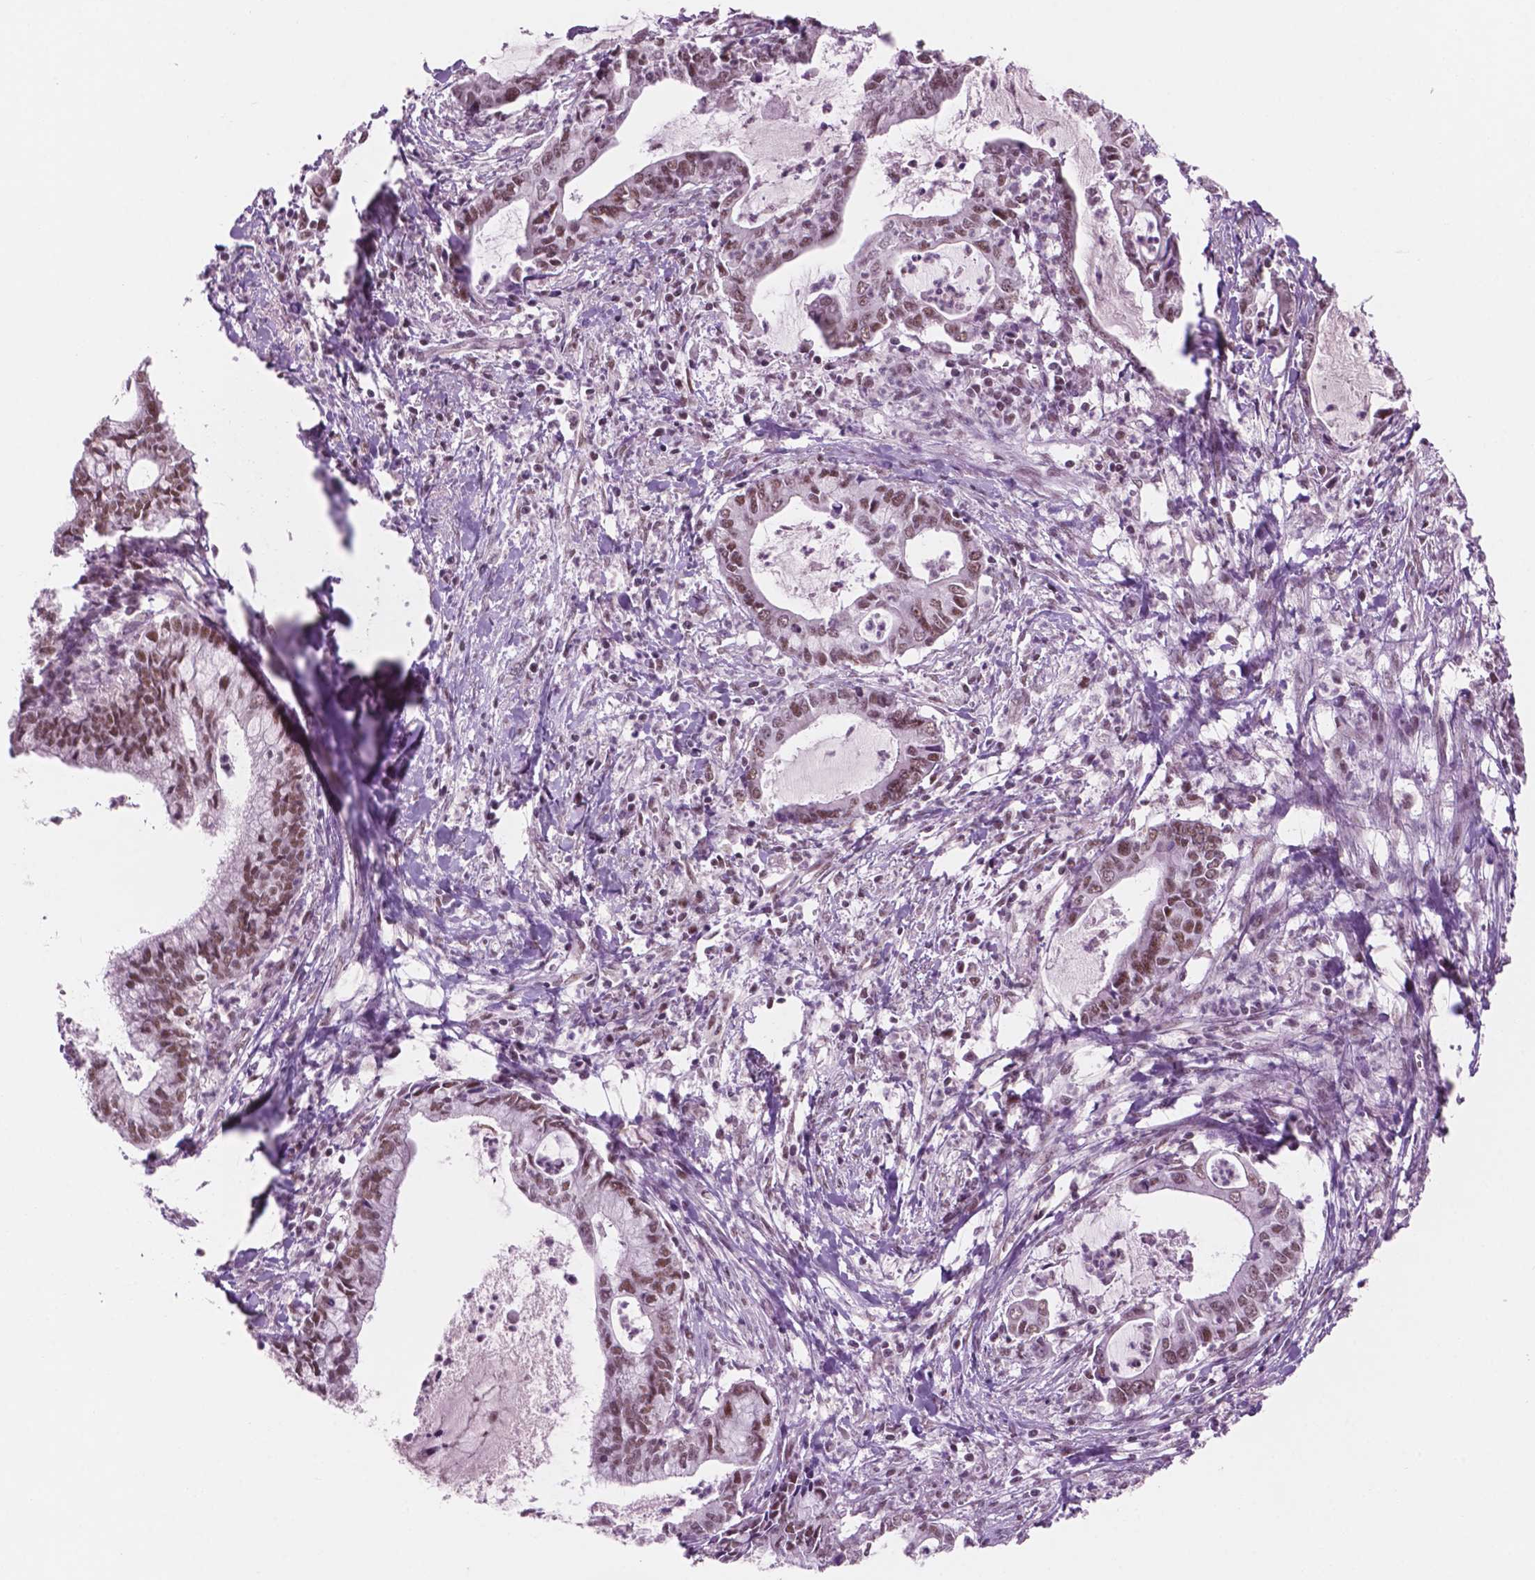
{"staining": {"intensity": "moderate", "quantity": "25%-75%", "location": "nuclear"}, "tissue": "cervical cancer", "cell_type": "Tumor cells", "image_type": "cancer", "snomed": [{"axis": "morphology", "description": "Adenocarcinoma, NOS"}, {"axis": "topography", "description": "Cervix"}], "caption": "Tumor cells show medium levels of moderate nuclear positivity in approximately 25%-75% of cells in cervical adenocarcinoma.", "gene": "CTR9", "patient": {"sex": "female", "age": 42}}